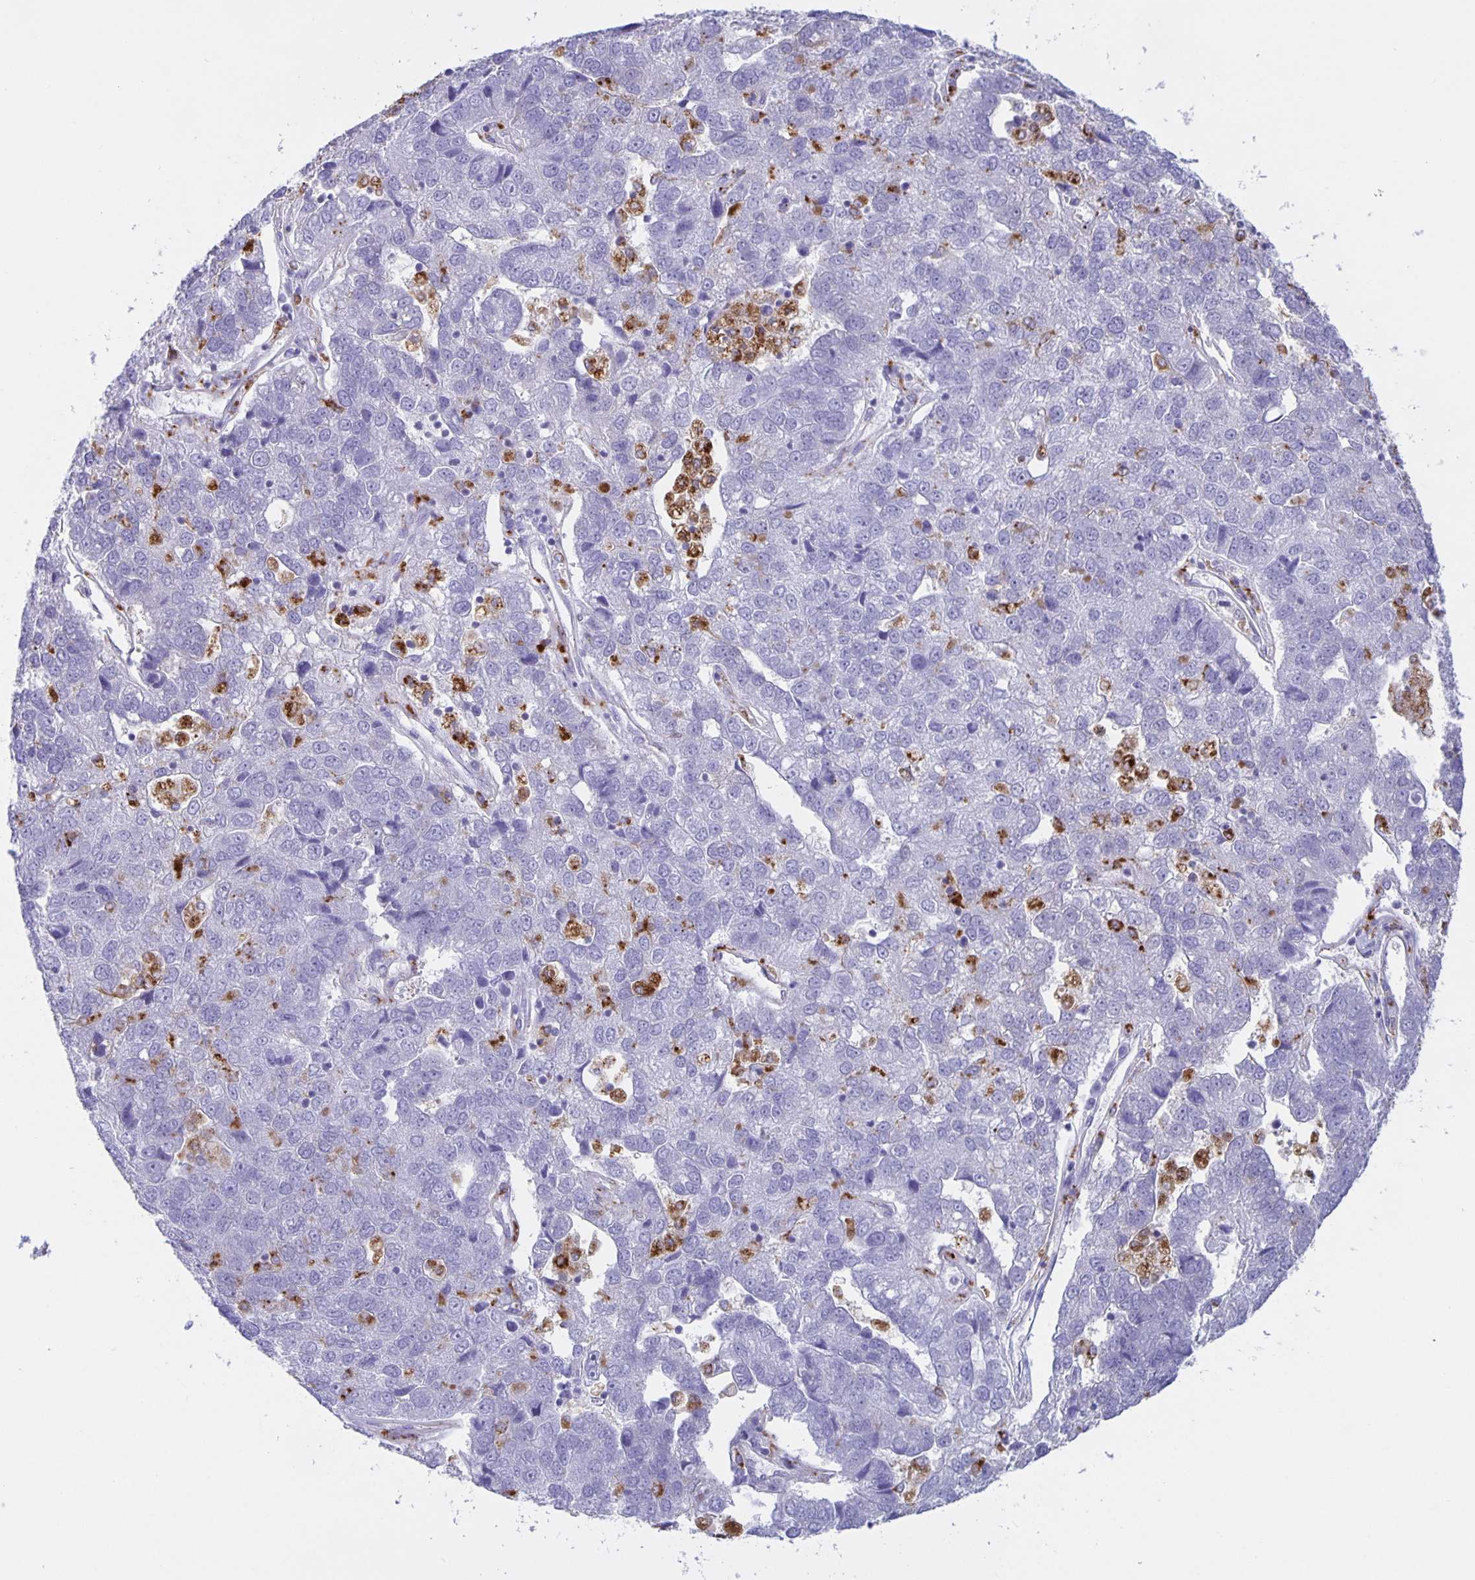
{"staining": {"intensity": "negative", "quantity": "none", "location": "none"}, "tissue": "pancreatic cancer", "cell_type": "Tumor cells", "image_type": "cancer", "snomed": [{"axis": "morphology", "description": "Adenocarcinoma, NOS"}, {"axis": "topography", "description": "Pancreas"}], "caption": "A photomicrograph of human pancreatic cancer is negative for staining in tumor cells. (DAB immunohistochemistry (IHC) visualized using brightfield microscopy, high magnification).", "gene": "LIPA", "patient": {"sex": "female", "age": 61}}